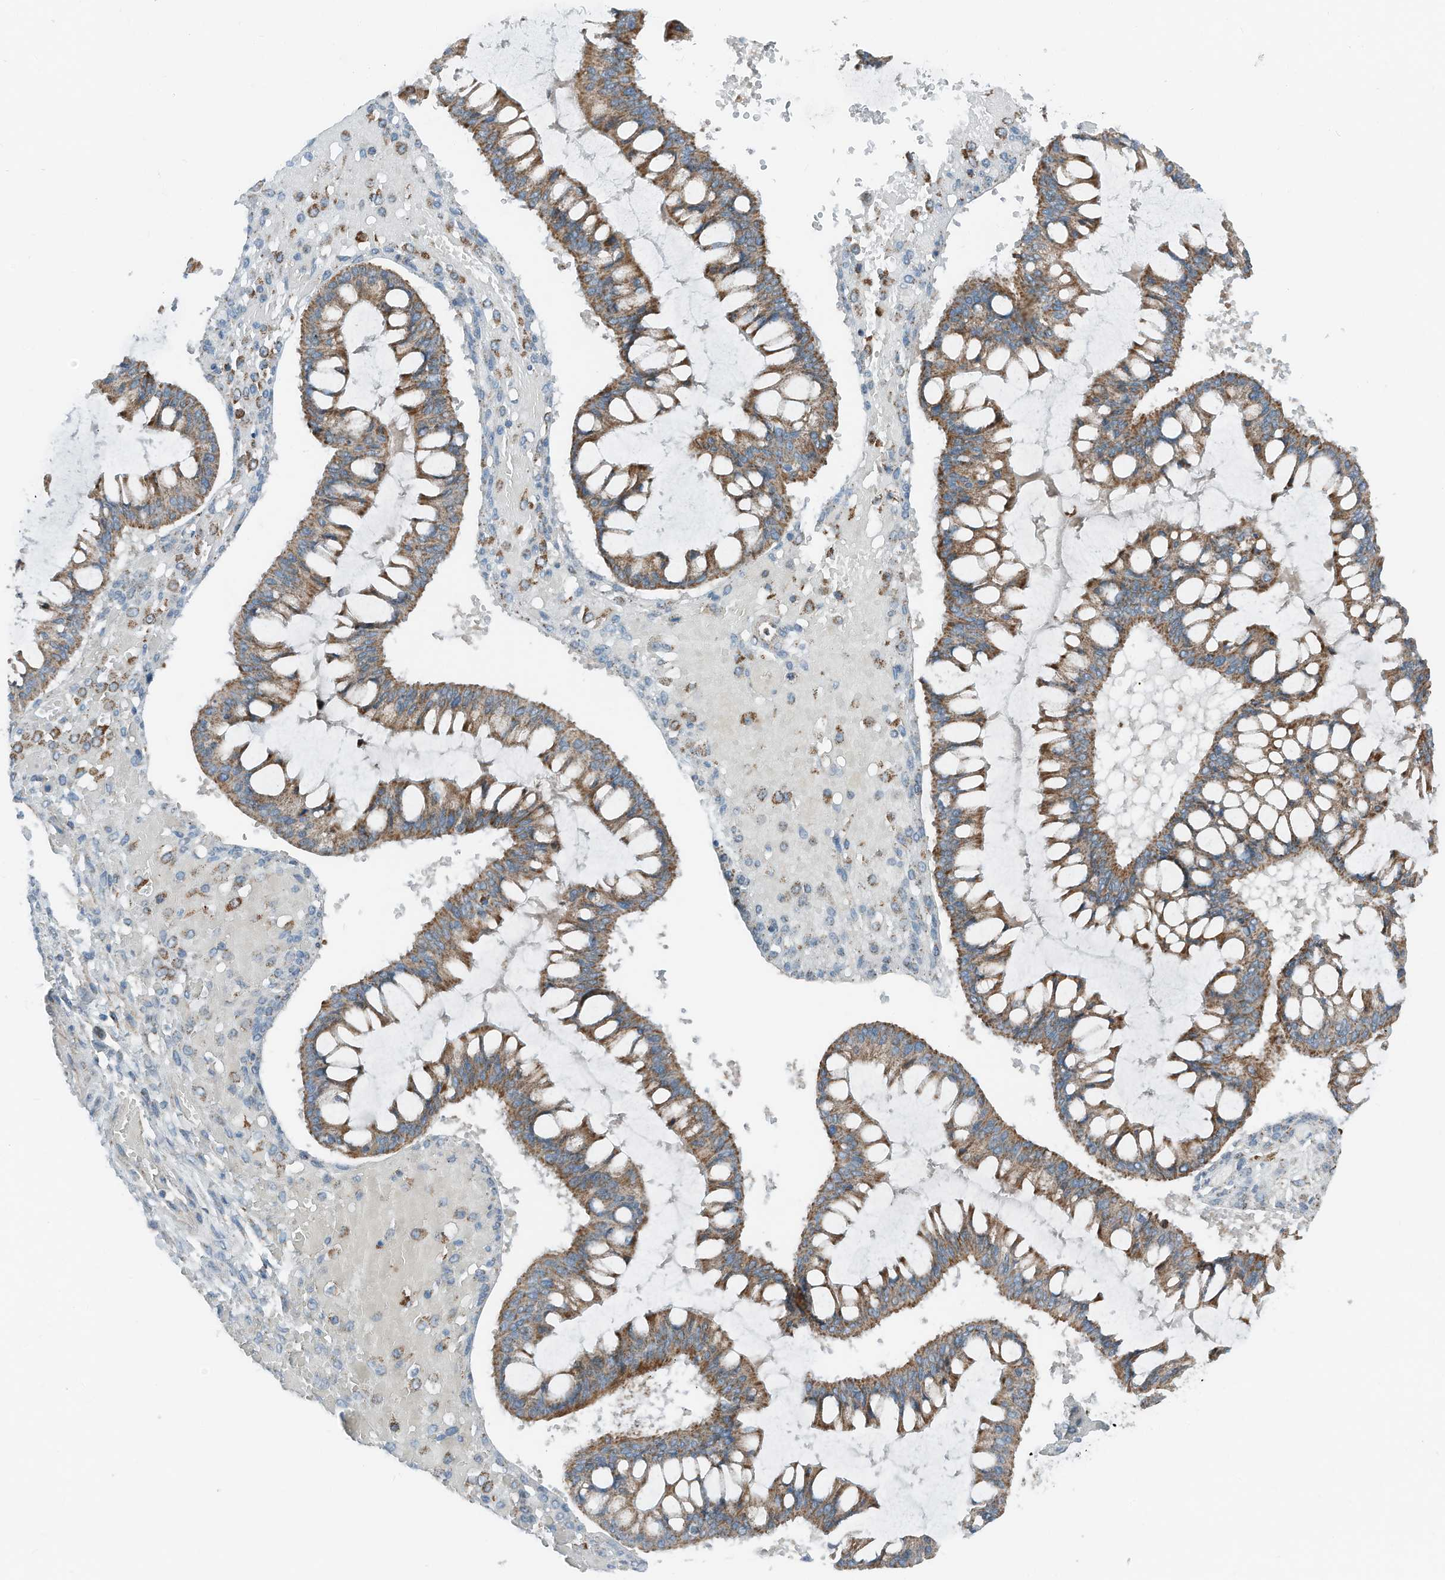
{"staining": {"intensity": "moderate", "quantity": ">75%", "location": "cytoplasmic/membranous"}, "tissue": "ovarian cancer", "cell_type": "Tumor cells", "image_type": "cancer", "snomed": [{"axis": "morphology", "description": "Cystadenocarcinoma, mucinous, NOS"}, {"axis": "topography", "description": "Ovary"}], "caption": "Protein expression analysis of human ovarian cancer reveals moderate cytoplasmic/membranous positivity in approximately >75% of tumor cells. (IHC, brightfield microscopy, high magnification).", "gene": "RMND1", "patient": {"sex": "female", "age": 73}}